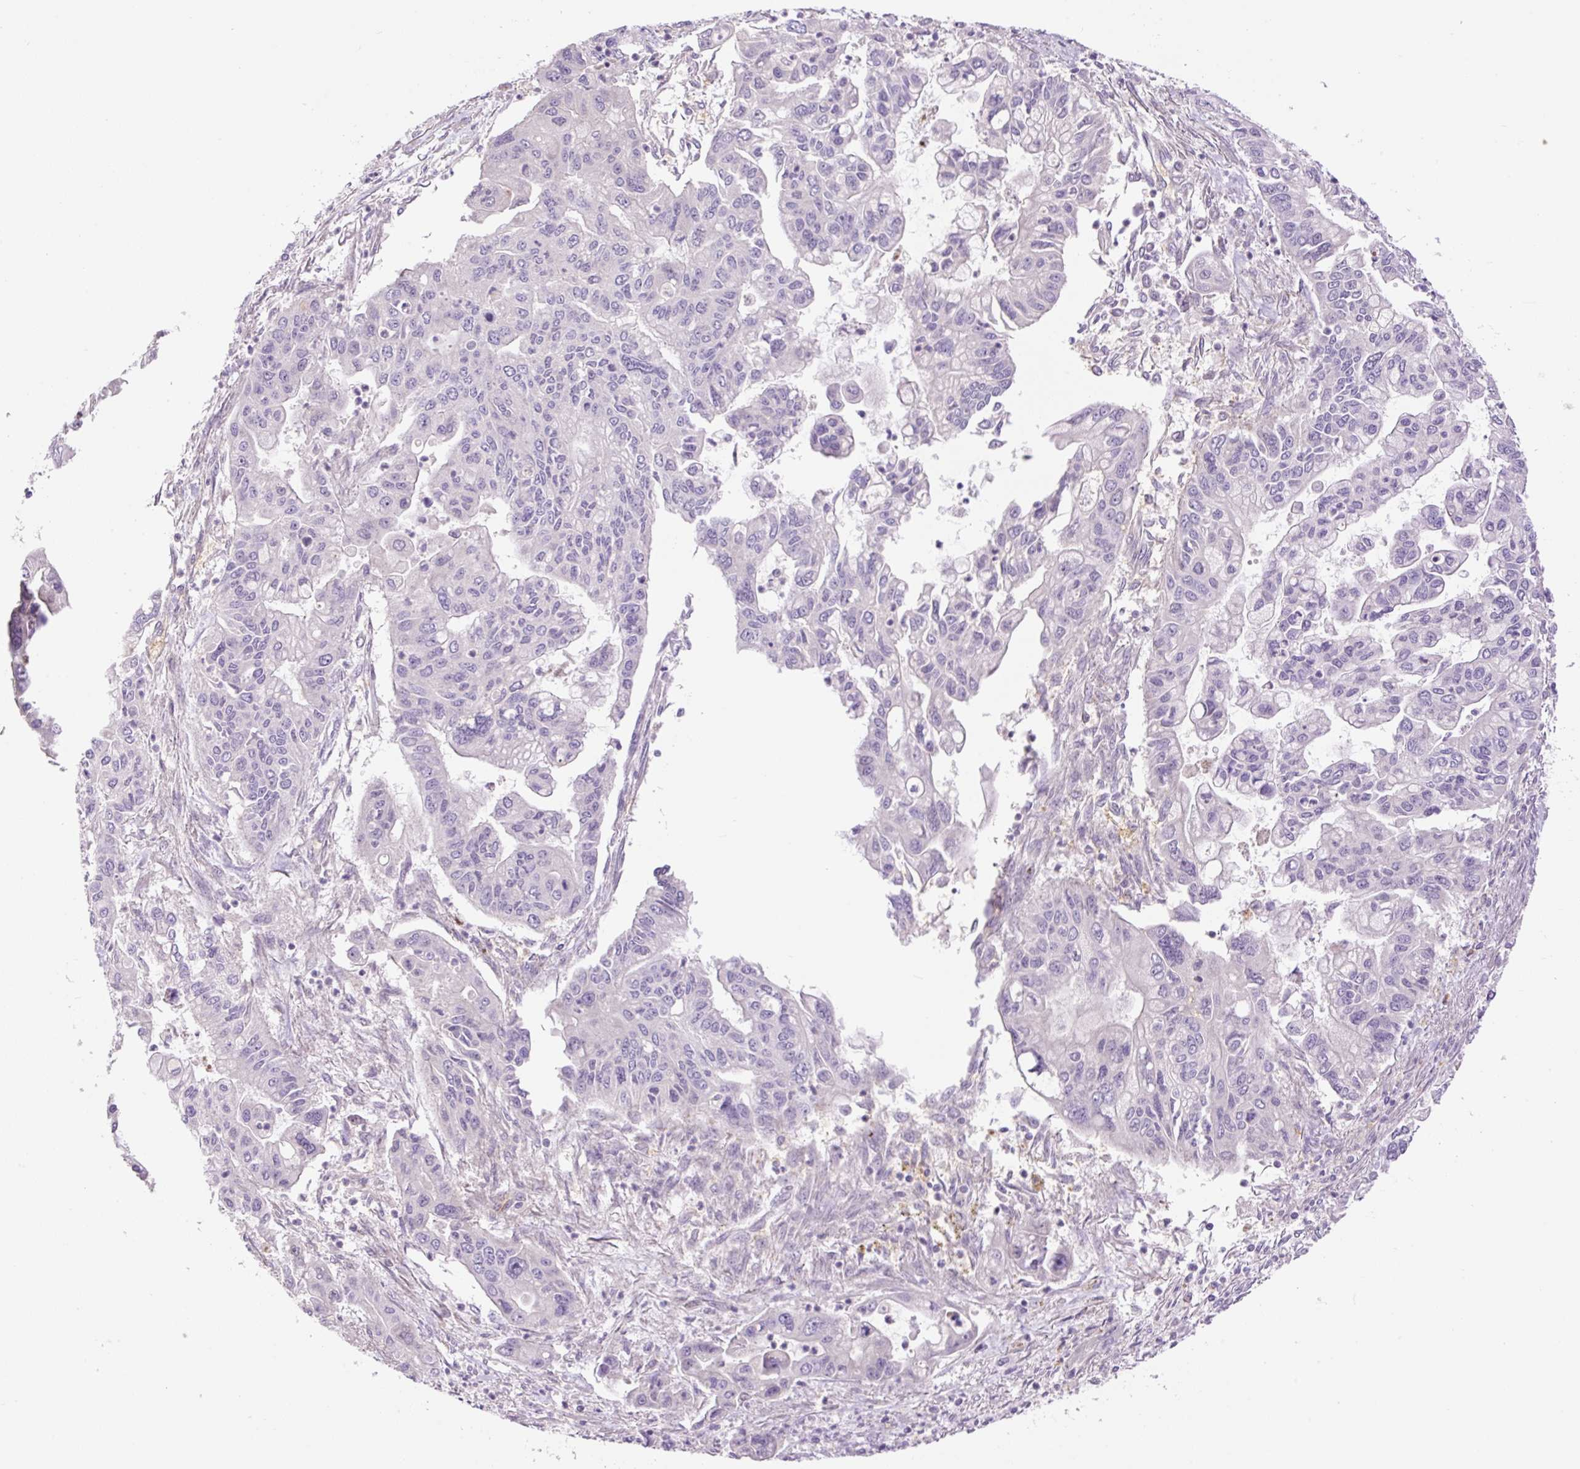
{"staining": {"intensity": "negative", "quantity": "none", "location": "none"}, "tissue": "pancreatic cancer", "cell_type": "Tumor cells", "image_type": "cancer", "snomed": [{"axis": "morphology", "description": "Adenocarcinoma, NOS"}, {"axis": "topography", "description": "Pancreas"}], "caption": "There is no significant staining in tumor cells of adenocarcinoma (pancreatic). (Stains: DAB IHC with hematoxylin counter stain, Microscopy: brightfield microscopy at high magnification).", "gene": "HABP4", "patient": {"sex": "male", "age": 62}}